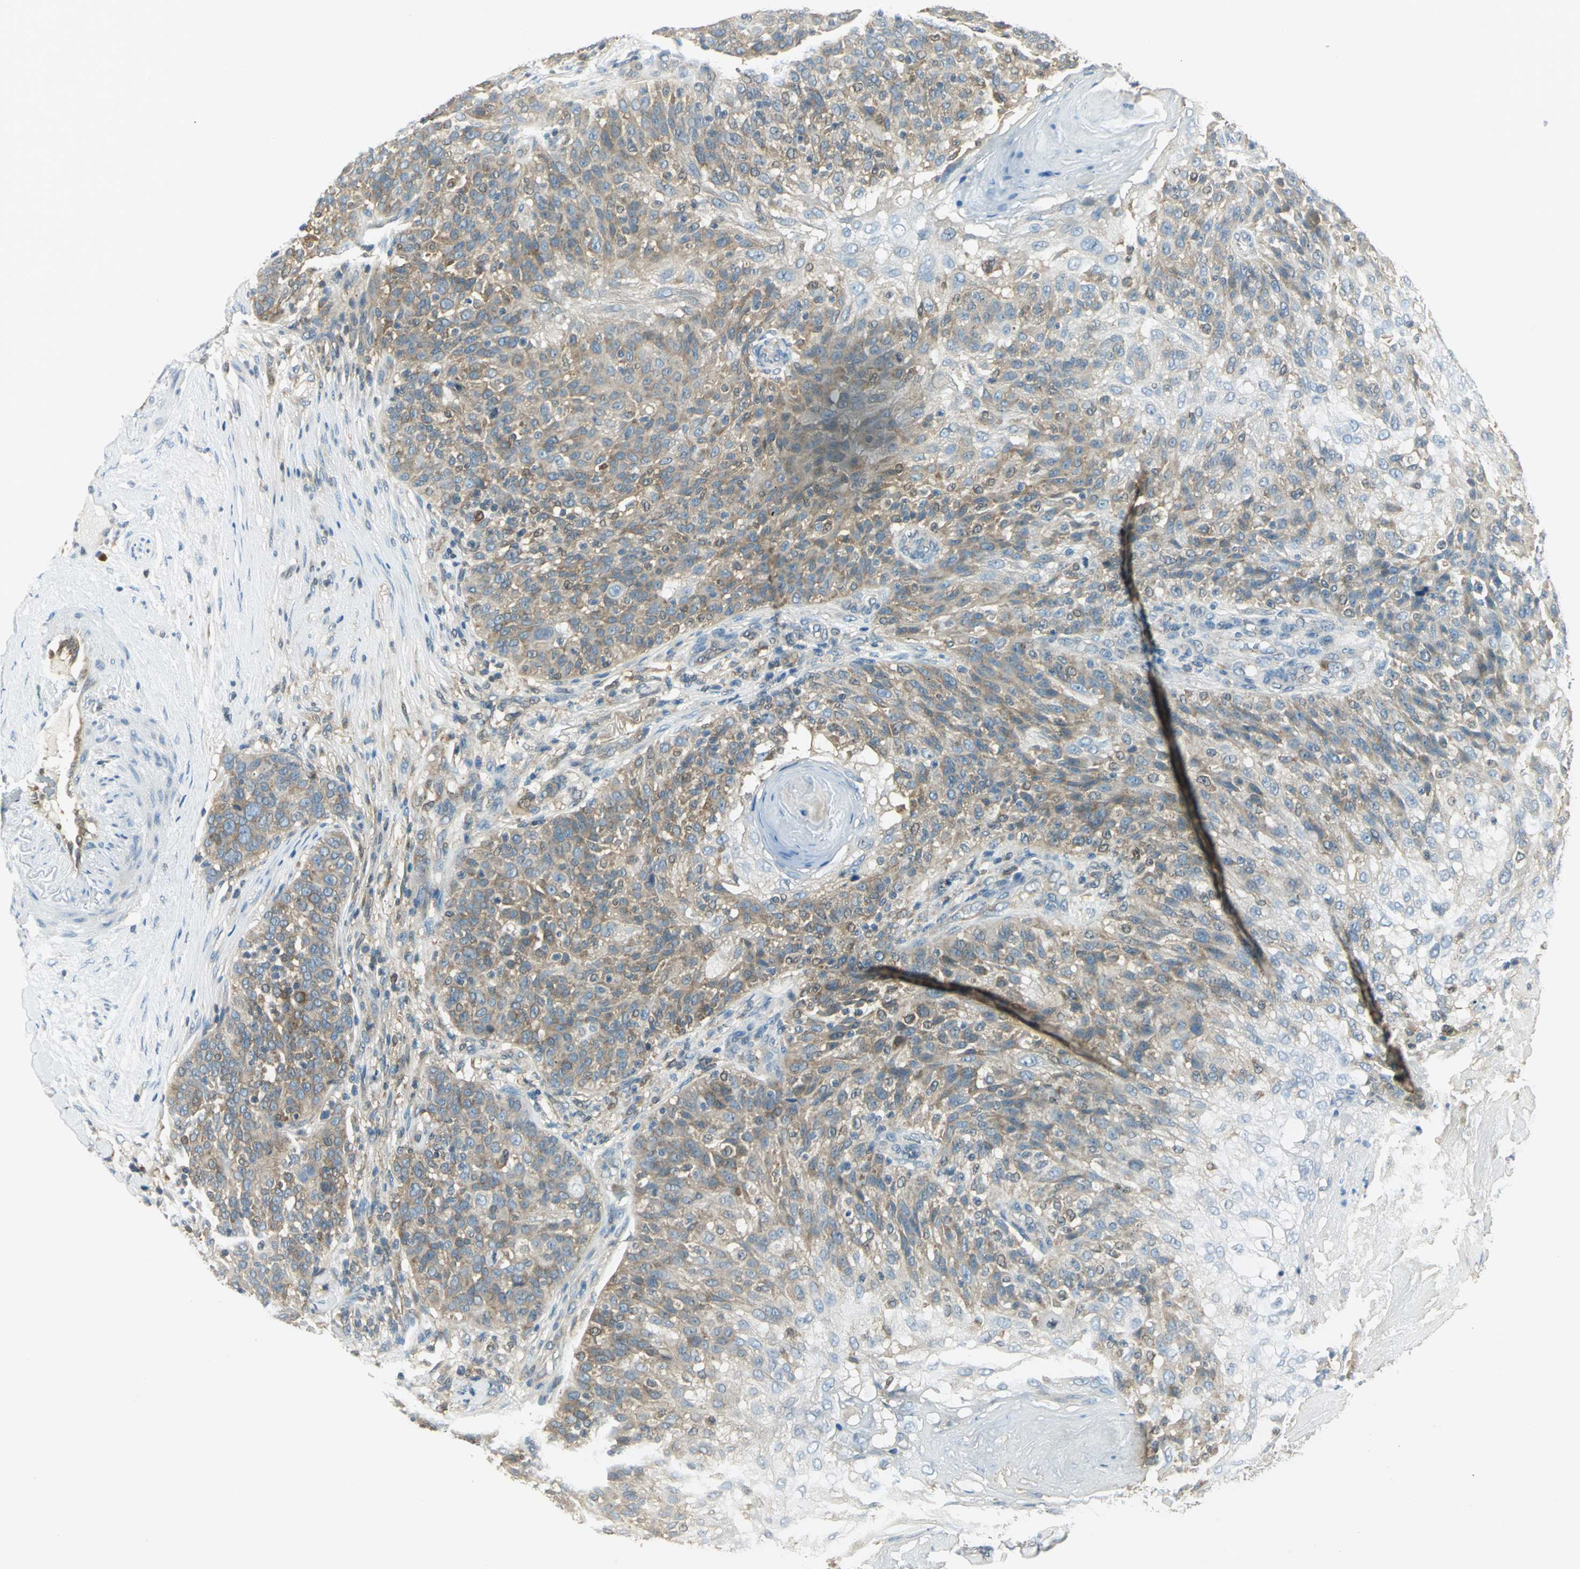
{"staining": {"intensity": "moderate", "quantity": ">75%", "location": "cytoplasmic/membranous"}, "tissue": "skin cancer", "cell_type": "Tumor cells", "image_type": "cancer", "snomed": [{"axis": "morphology", "description": "Normal tissue, NOS"}, {"axis": "morphology", "description": "Squamous cell carcinoma, NOS"}, {"axis": "topography", "description": "Skin"}], "caption": "Brown immunohistochemical staining in skin cancer displays moderate cytoplasmic/membranous staining in approximately >75% of tumor cells.", "gene": "FYN", "patient": {"sex": "female", "age": 83}}